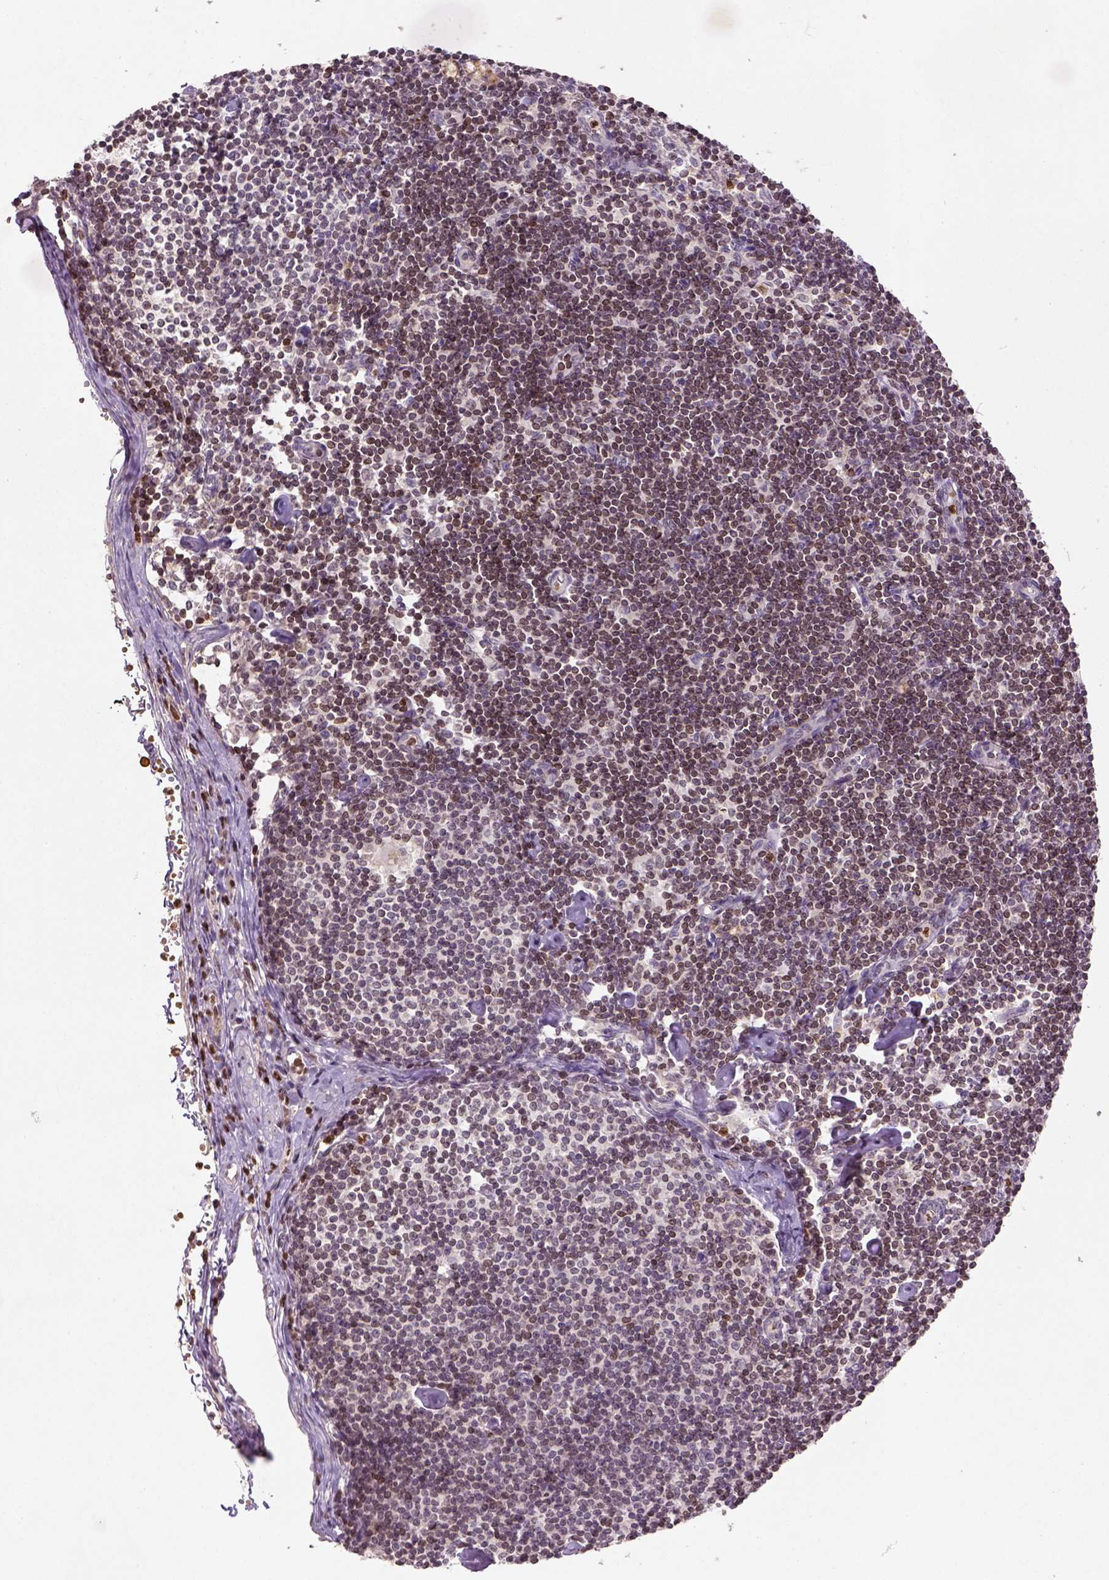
{"staining": {"intensity": "moderate", "quantity": "25%-75%", "location": "nuclear"}, "tissue": "lymph node", "cell_type": "Germinal center cells", "image_type": "normal", "snomed": [{"axis": "morphology", "description": "Normal tissue, NOS"}, {"axis": "topography", "description": "Lymph node"}], "caption": "High-magnification brightfield microscopy of unremarkable lymph node stained with DAB (brown) and counterstained with hematoxylin (blue). germinal center cells exhibit moderate nuclear expression is present in about25%-75% of cells. (DAB IHC, brown staining for protein, blue staining for nuclei).", "gene": "NUDT3", "patient": {"sex": "female", "age": 42}}